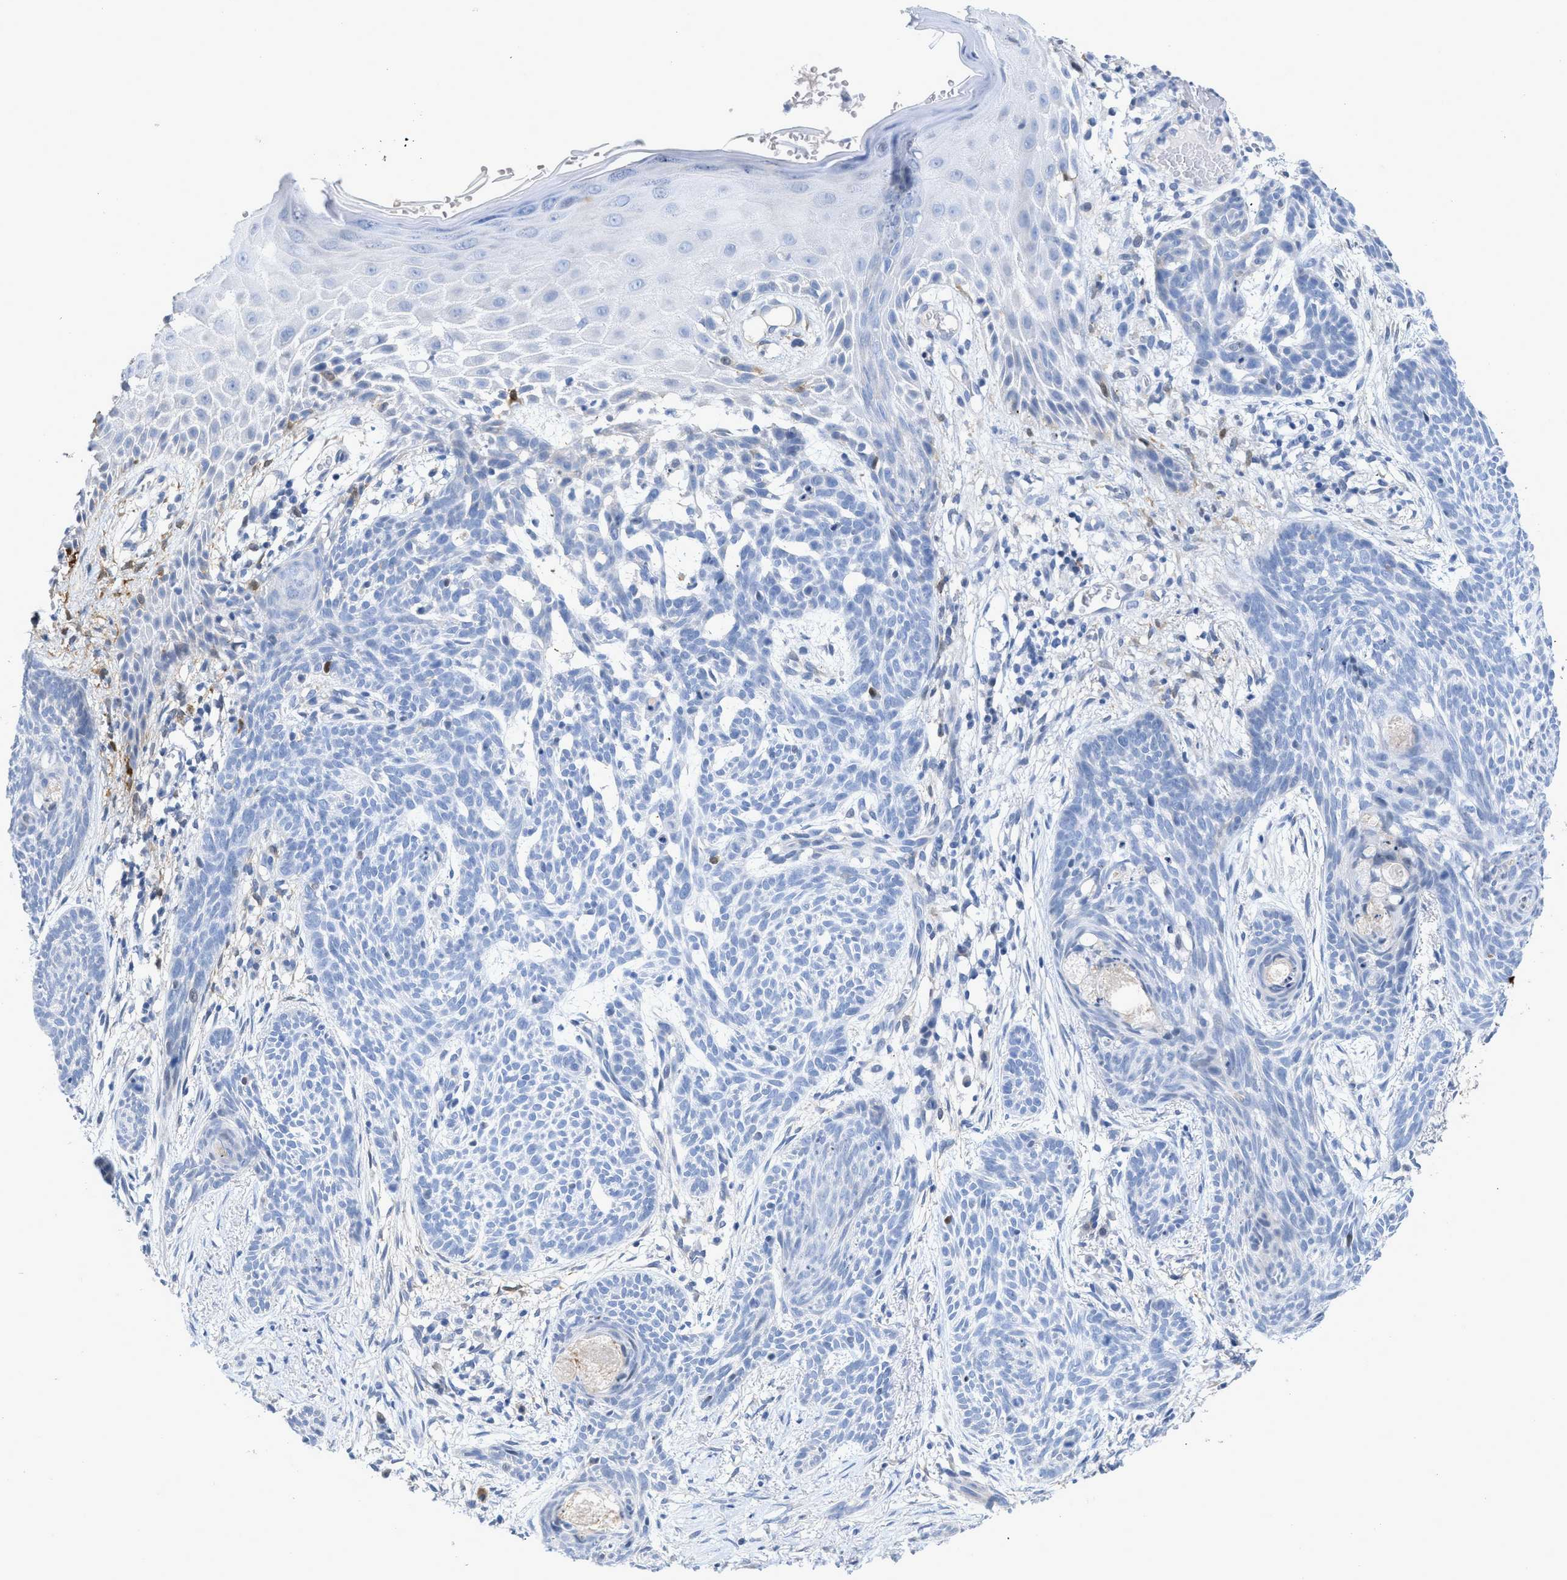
{"staining": {"intensity": "negative", "quantity": "none", "location": "none"}, "tissue": "skin cancer", "cell_type": "Tumor cells", "image_type": "cancer", "snomed": [{"axis": "morphology", "description": "Basal cell carcinoma"}, {"axis": "topography", "description": "Skin"}], "caption": "This is an immunohistochemistry micrograph of skin cancer. There is no expression in tumor cells.", "gene": "CRYM", "patient": {"sex": "female", "age": 59}}